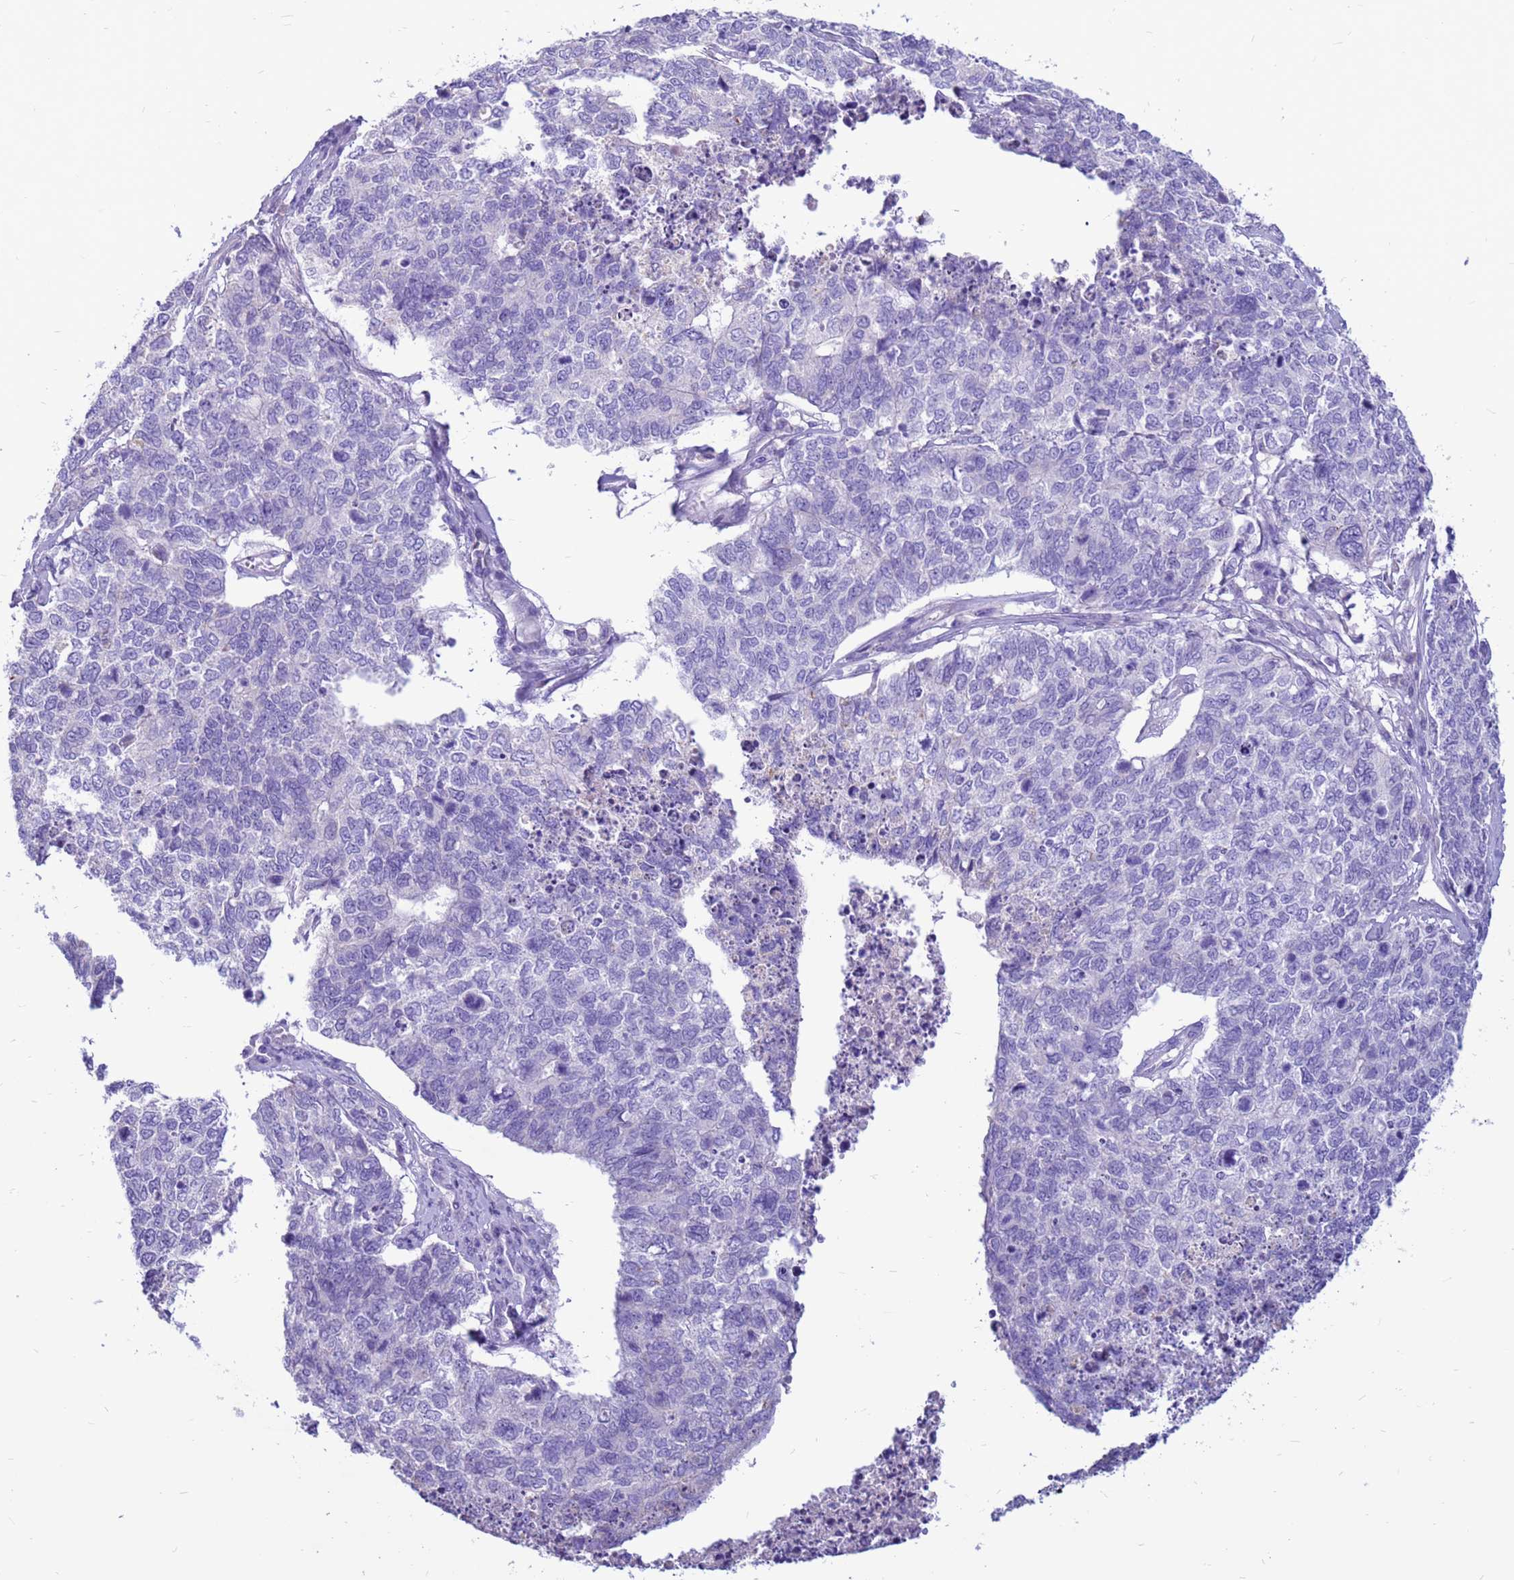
{"staining": {"intensity": "negative", "quantity": "none", "location": "none"}, "tissue": "cervical cancer", "cell_type": "Tumor cells", "image_type": "cancer", "snomed": [{"axis": "morphology", "description": "Squamous cell carcinoma, NOS"}, {"axis": "topography", "description": "Cervix"}], "caption": "Histopathology image shows no protein expression in tumor cells of cervical squamous cell carcinoma tissue.", "gene": "PDE10A", "patient": {"sex": "female", "age": 63}}